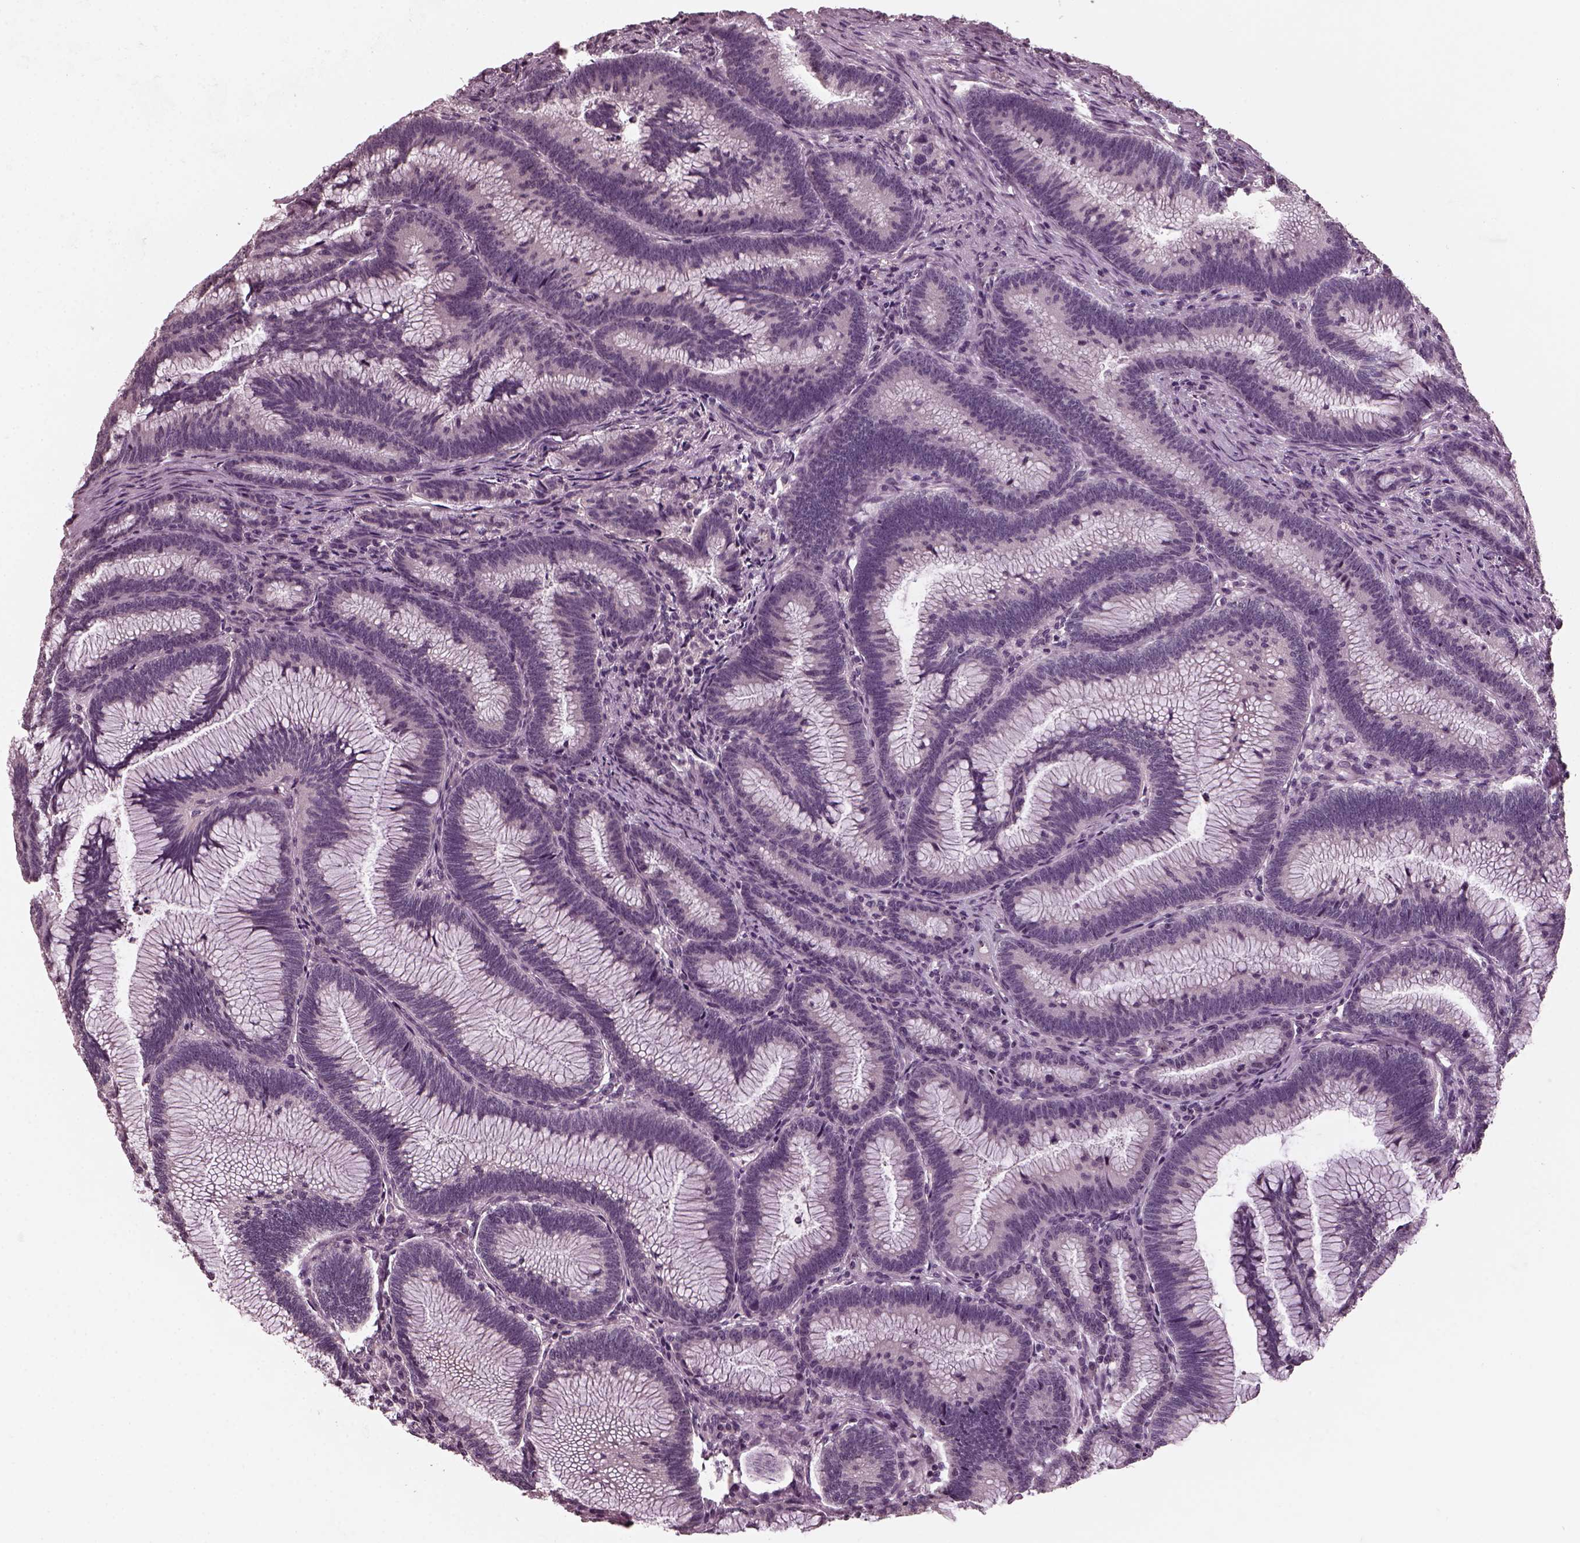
{"staining": {"intensity": "negative", "quantity": "none", "location": "none"}, "tissue": "colorectal cancer", "cell_type": "Tumor cells", "image_type": "cancer", "snomed": [{"axis": "morphology", "description": "Adenocarcinoma, NOS"}, {"axis": "topography", "description": "Colon"}], "caption": "An image of colorectal cancer (adenocarcinoma) stained for a protein exhibits no brown staining in tumor cells. (Stains: DAB immunohistochemistry with hematoxylin counter stain, Microscopy: brightfield microscopy at high magnification).", "gene": "RCVRN", "patient": {"sex": "female", "age": 78}}